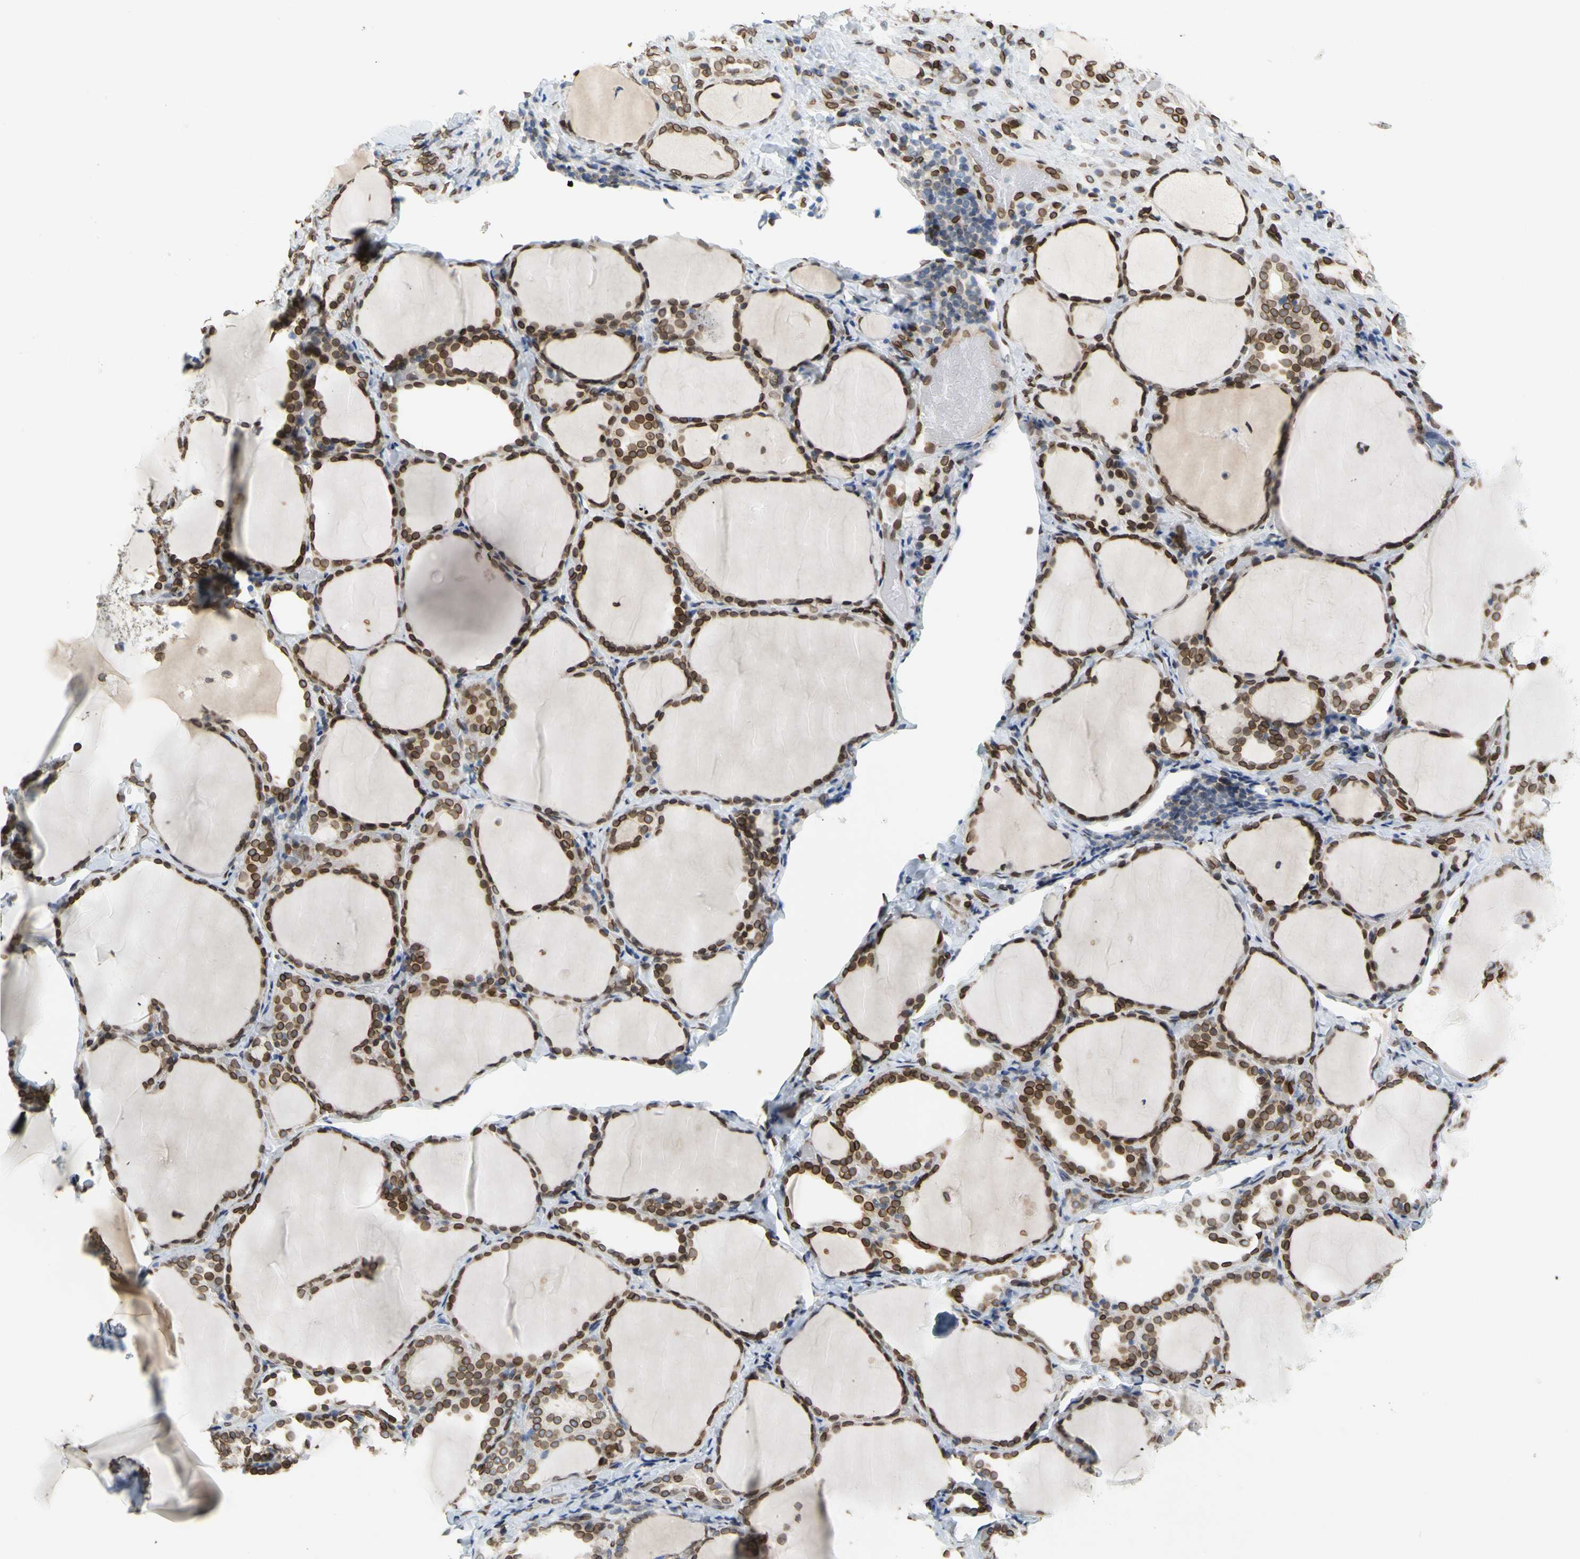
{"staining": {"intensity": "strong", "quantity": ">75%", "location": "cytoplasmic/membranous,nuclear"}, "tissue": "thyroid gland", "cell_type": "Glandular cells", "image_type": "normal", "snomed": [{"axis": "morphology", "description": "Normal tissue, NOS"}, {"axis": "morphology", "description": "Papillary adenocarcinoma, NOS"}, {"axis": "topography", "description": "Thyroid gland"}], "caption": "Protein staining exhibits strong cytoplasmic/membranous,nuclear expression in approximately >75% of glandular cells in benign thyroid gland. (Brightfield microscopy of DAB IHC at high magnification).", "gene": "SUN1", "patient": {"sex": "female", "age": 30}}